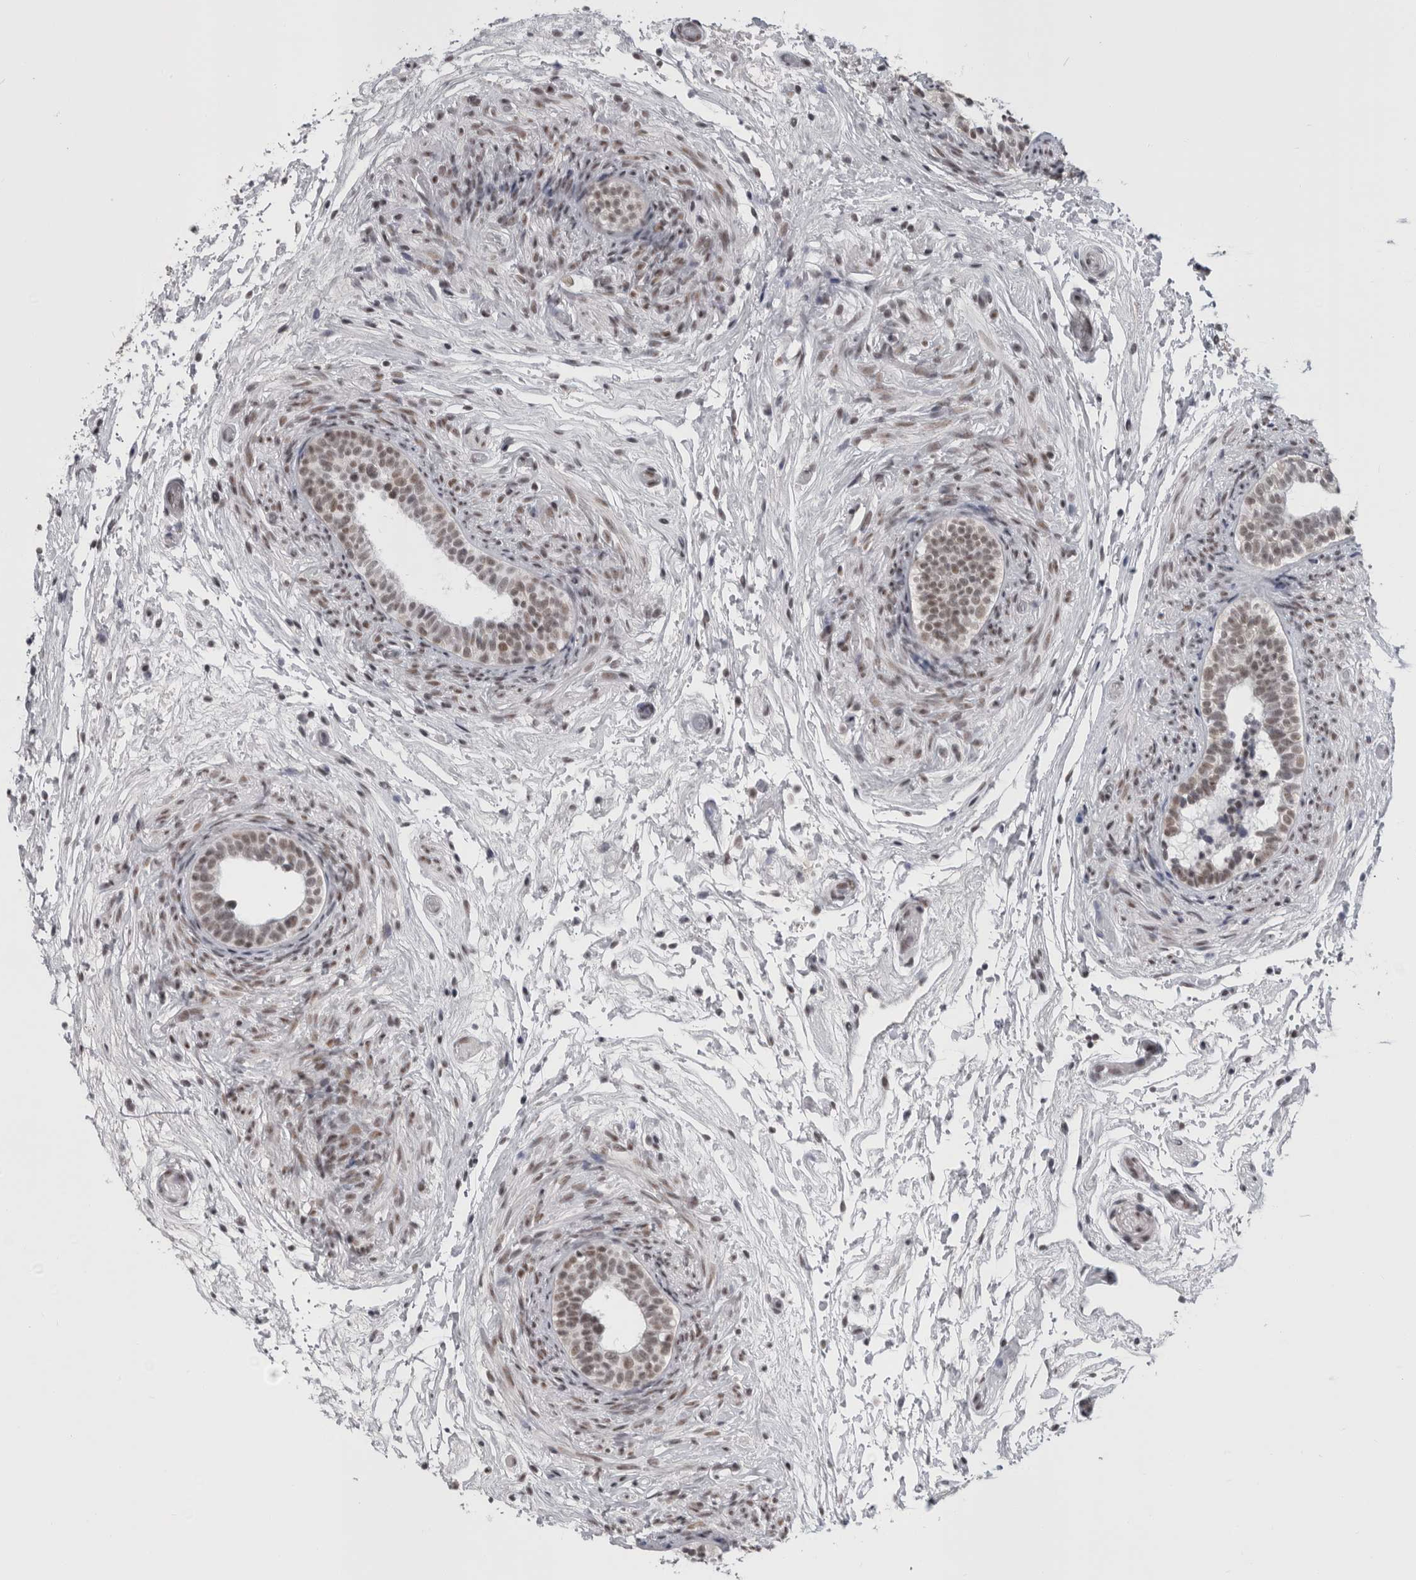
{"staining": {"intensity": "weak", "quantity": ">75%", "location": "nuclear"}, "tissue": "epididymis", "cell_type": "Glandular cells", "image_type": "normal", "snomed": [{"axis": "morphology", "description": "Normal tissue, NOS"}, {"axis": "topography", "description": "Epididymis"}], "caption": "Approximately >75% of glandular cells in unremarkable epididymis demonstrate weak nuclear protein positivity as visualized by brown immunohistochemical staining.", "gene": "ARID4B", "patient": {"sex": "male", "age": 5}}